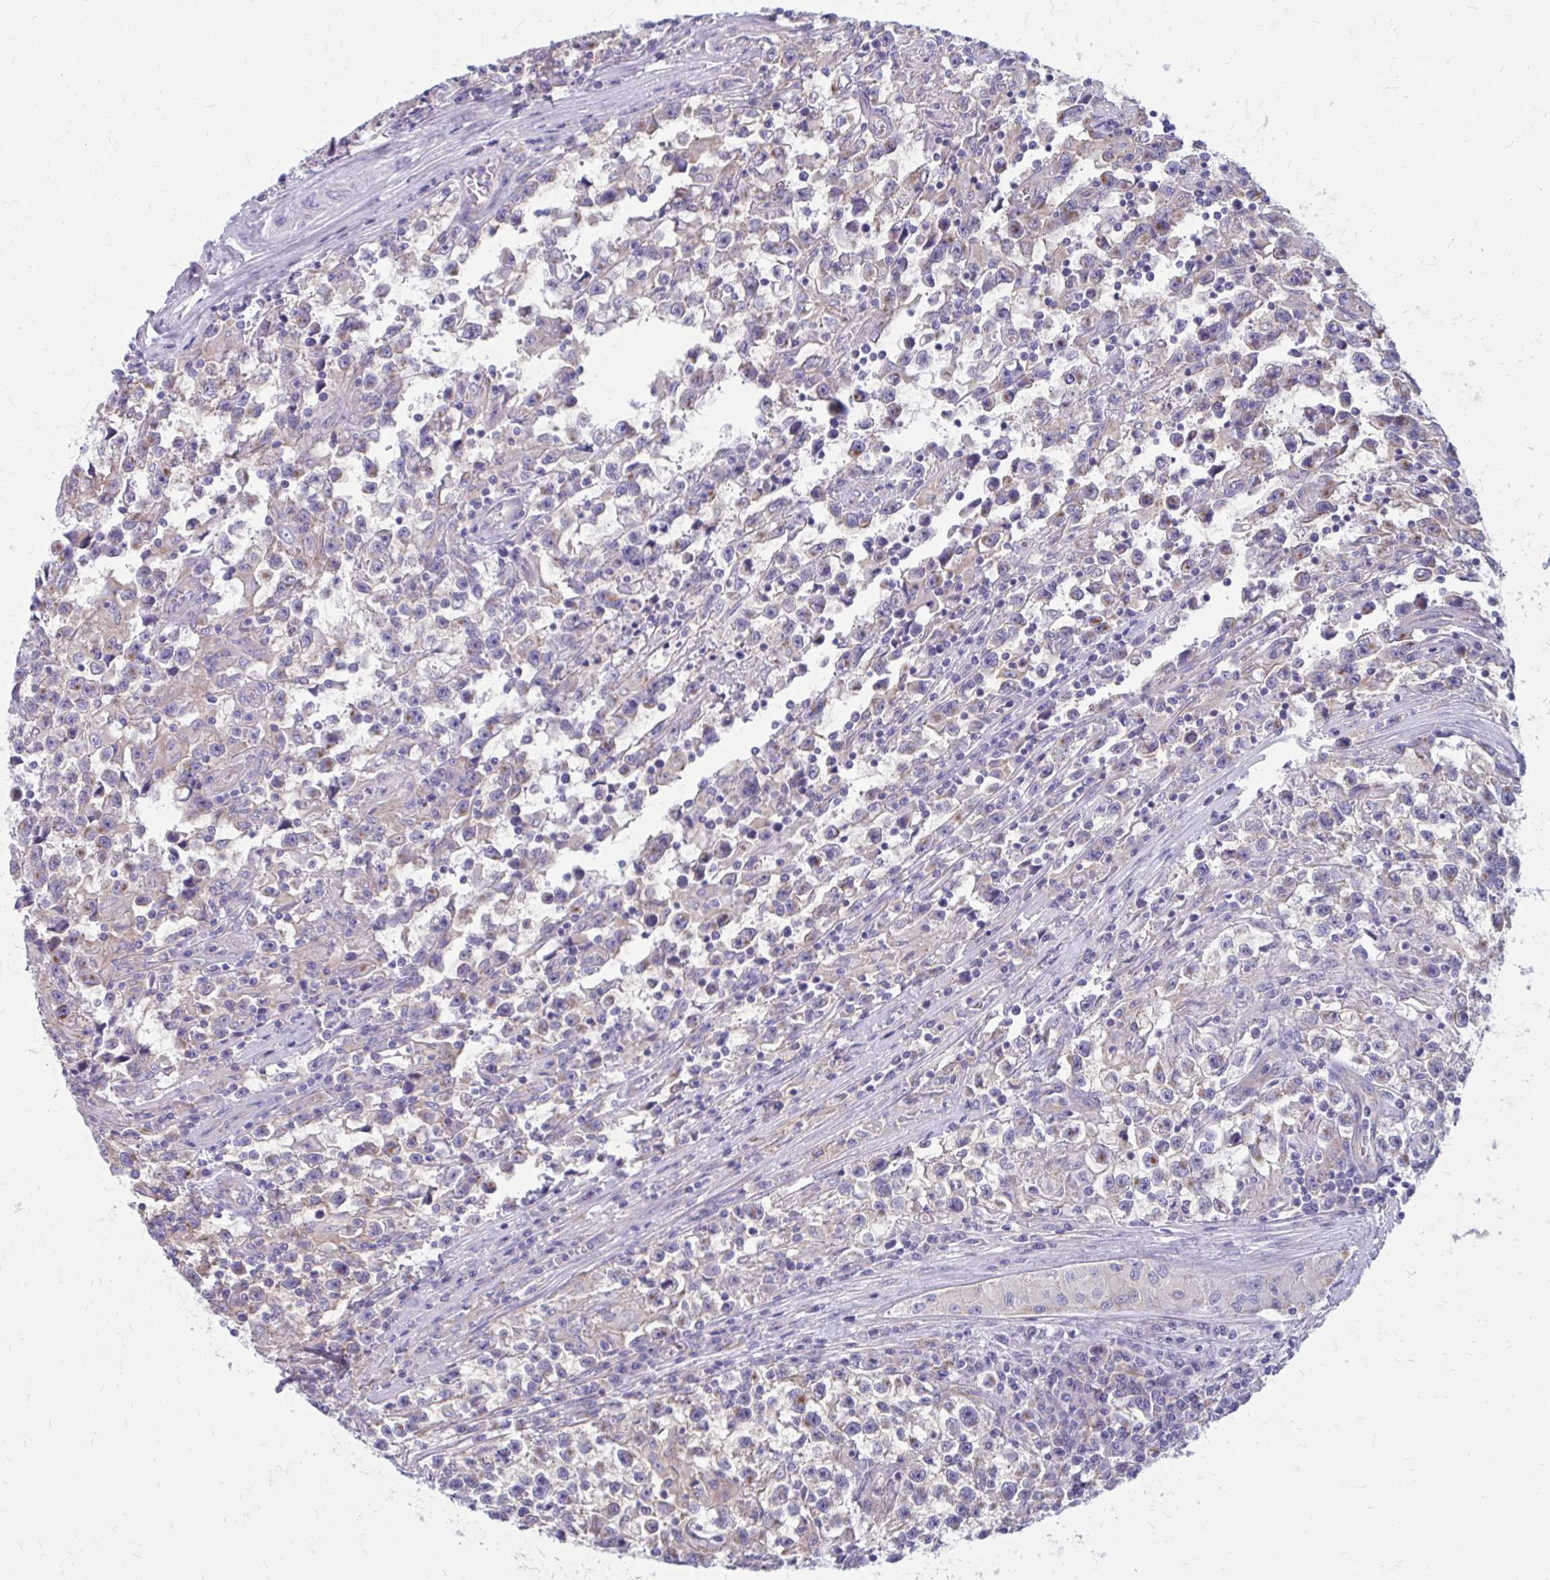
{"staining": {"intensity": "negative", "quantity": "none", "location": "none"}, "tissue": "testis cancer", "cell_type": "Tumor cells", "image_type": "cancer", "snomed": [{"axis": "morphology", "description": "Seminoma, NOS"}, {"axis": "topography", "description": "Testis"}], "caption": "An immunohistochemistry histopathology image of testis seminoma is shown. There is no staining in tumor cells of testis seminoma.", "gene": "CLTA", "patient": {"sex": "male", "age": 31}}